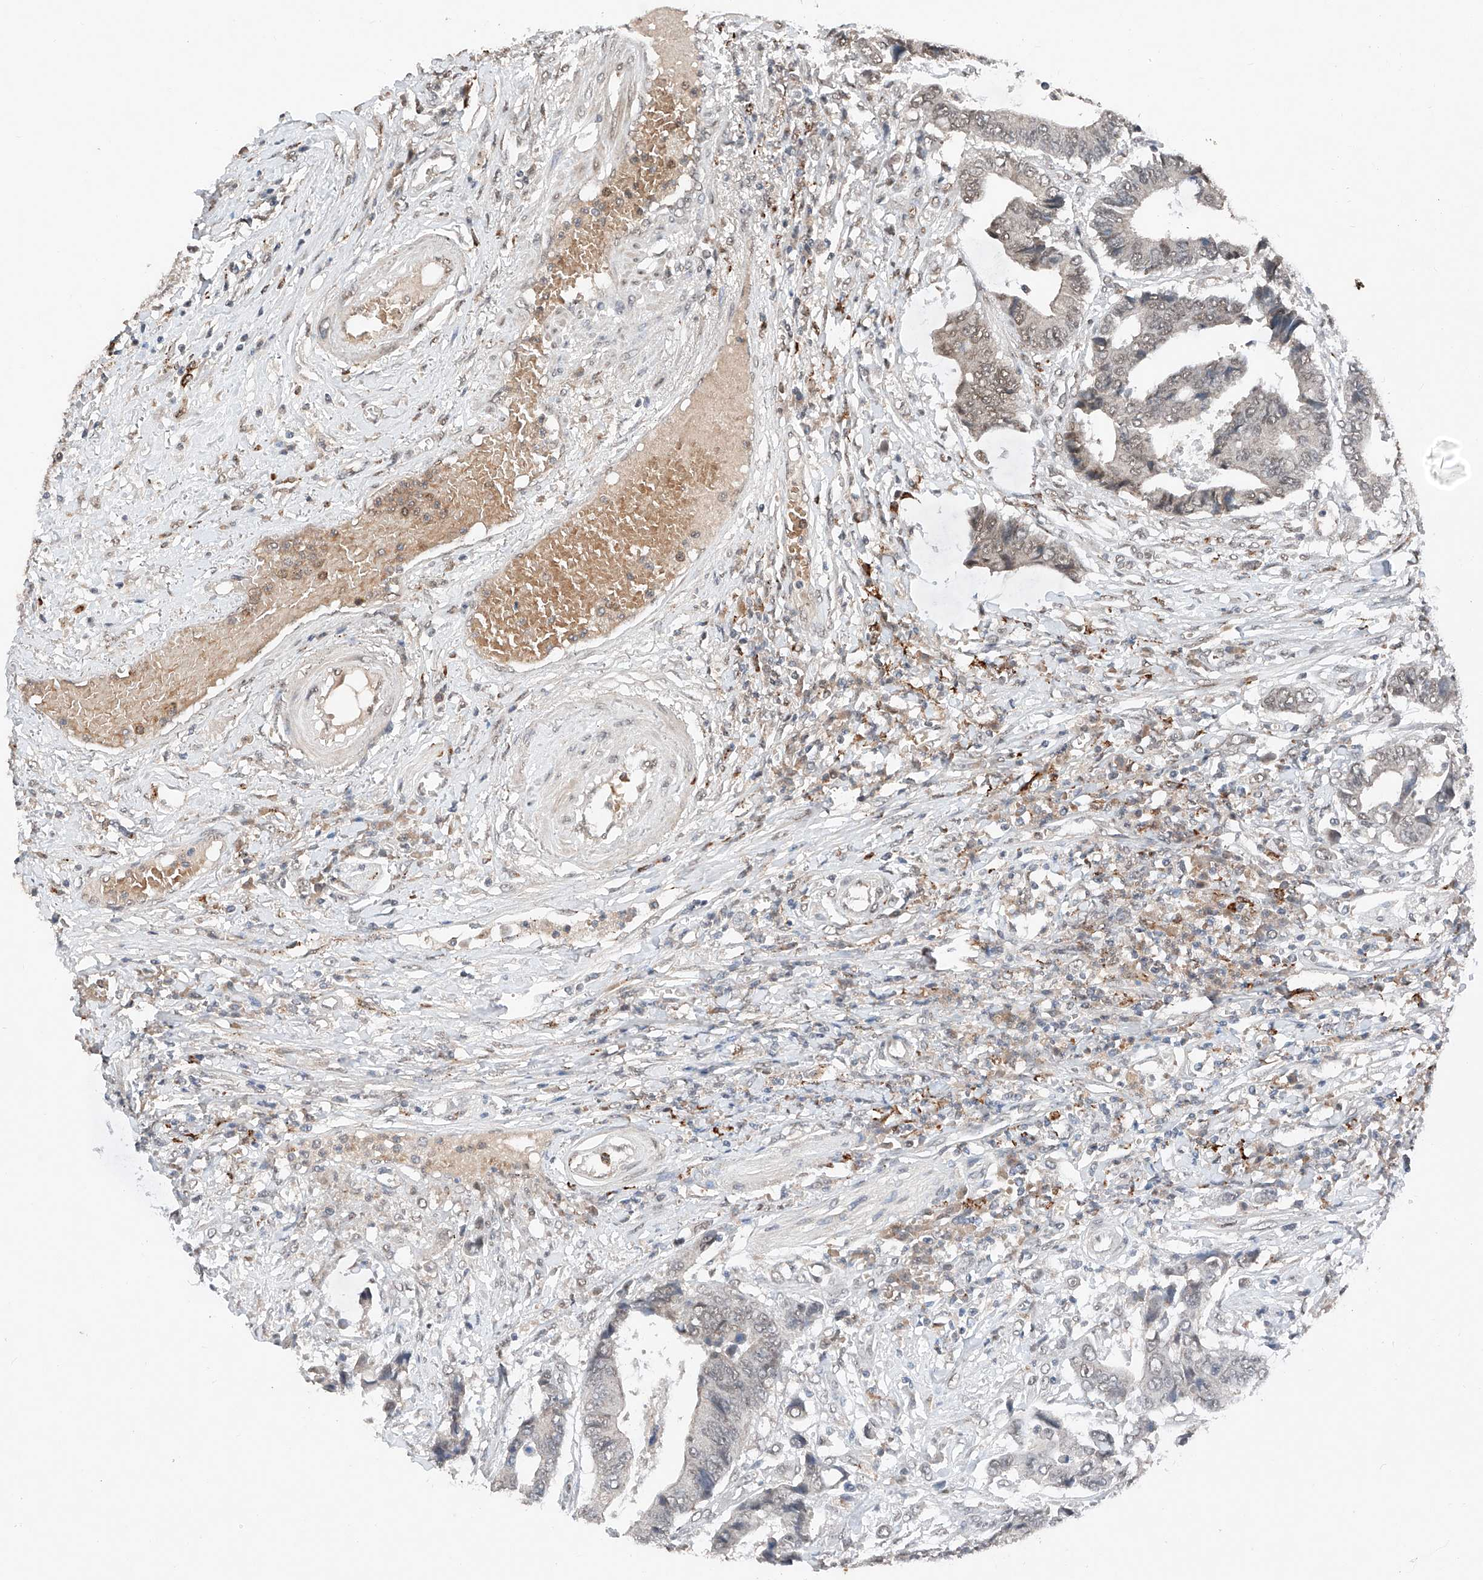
{"staining": {"intensity": "weak", "quantity": "<25%", "location": "nuclear"}, "tissue": "colorectal cancer", "cell_type": "Tumor cells", "image_type": "cancer", "snomed": [{"axis": "morphology", "description": "Adenocarcinoma, NOS"}, {"axis": "topography", "description": "Rectum"}], "caption": "This histopathology image is of colorectal adenocarcinoma stained with immunohistochemistry to label a protein in brown with the nuclei are counter-stained blue. There is no staining in tumor cells.", "gene": "TBX4", "patient": {"sex": "male", "age": 84}}